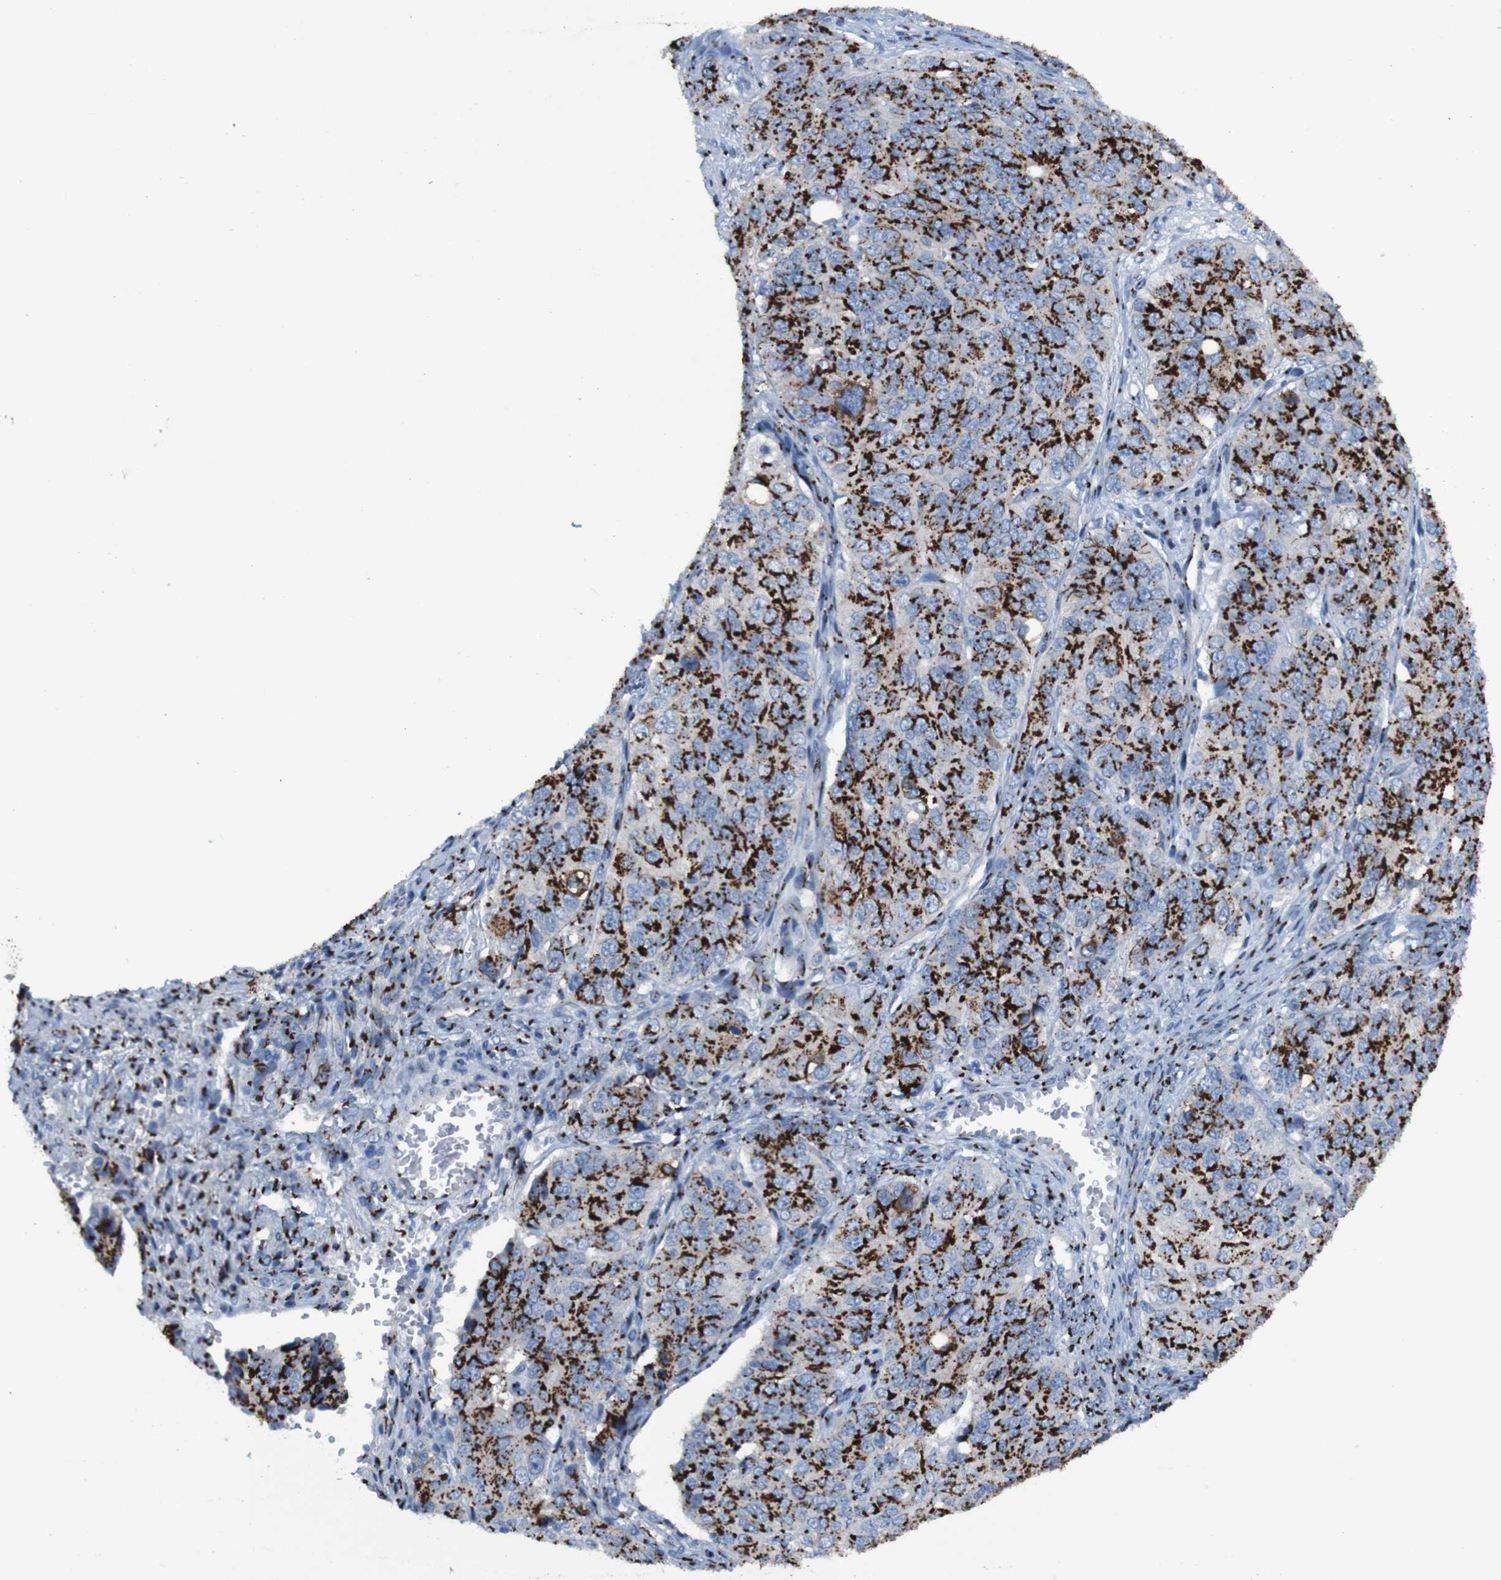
{"staining": {"intensity": "strong", "quantity": ">75%", "location": "cytoplasmic/membranous"}, "tissue": "ovarian cancer", "cell_type": "Tumor cells", "image_type": "cancer", "snomed": [{"axis": "morphology", "description": "Carcinoma, endometroid"}, {"axis": "topography", "description": "Ovary"}], "caption": "Tumor cells display strong cytoplasmic/membranous expression in about >75% of cells in ovarian endometroid carcinoma. The staining was performed using DAB (3,3'-diaminobenzidine) to visualize the protein expression in brown, while the nuclei were stained in blue with hematoxylin (Magnification: 20x).", "gene": "GOLM1", "patient": {"sex": "female", "age": 51}}